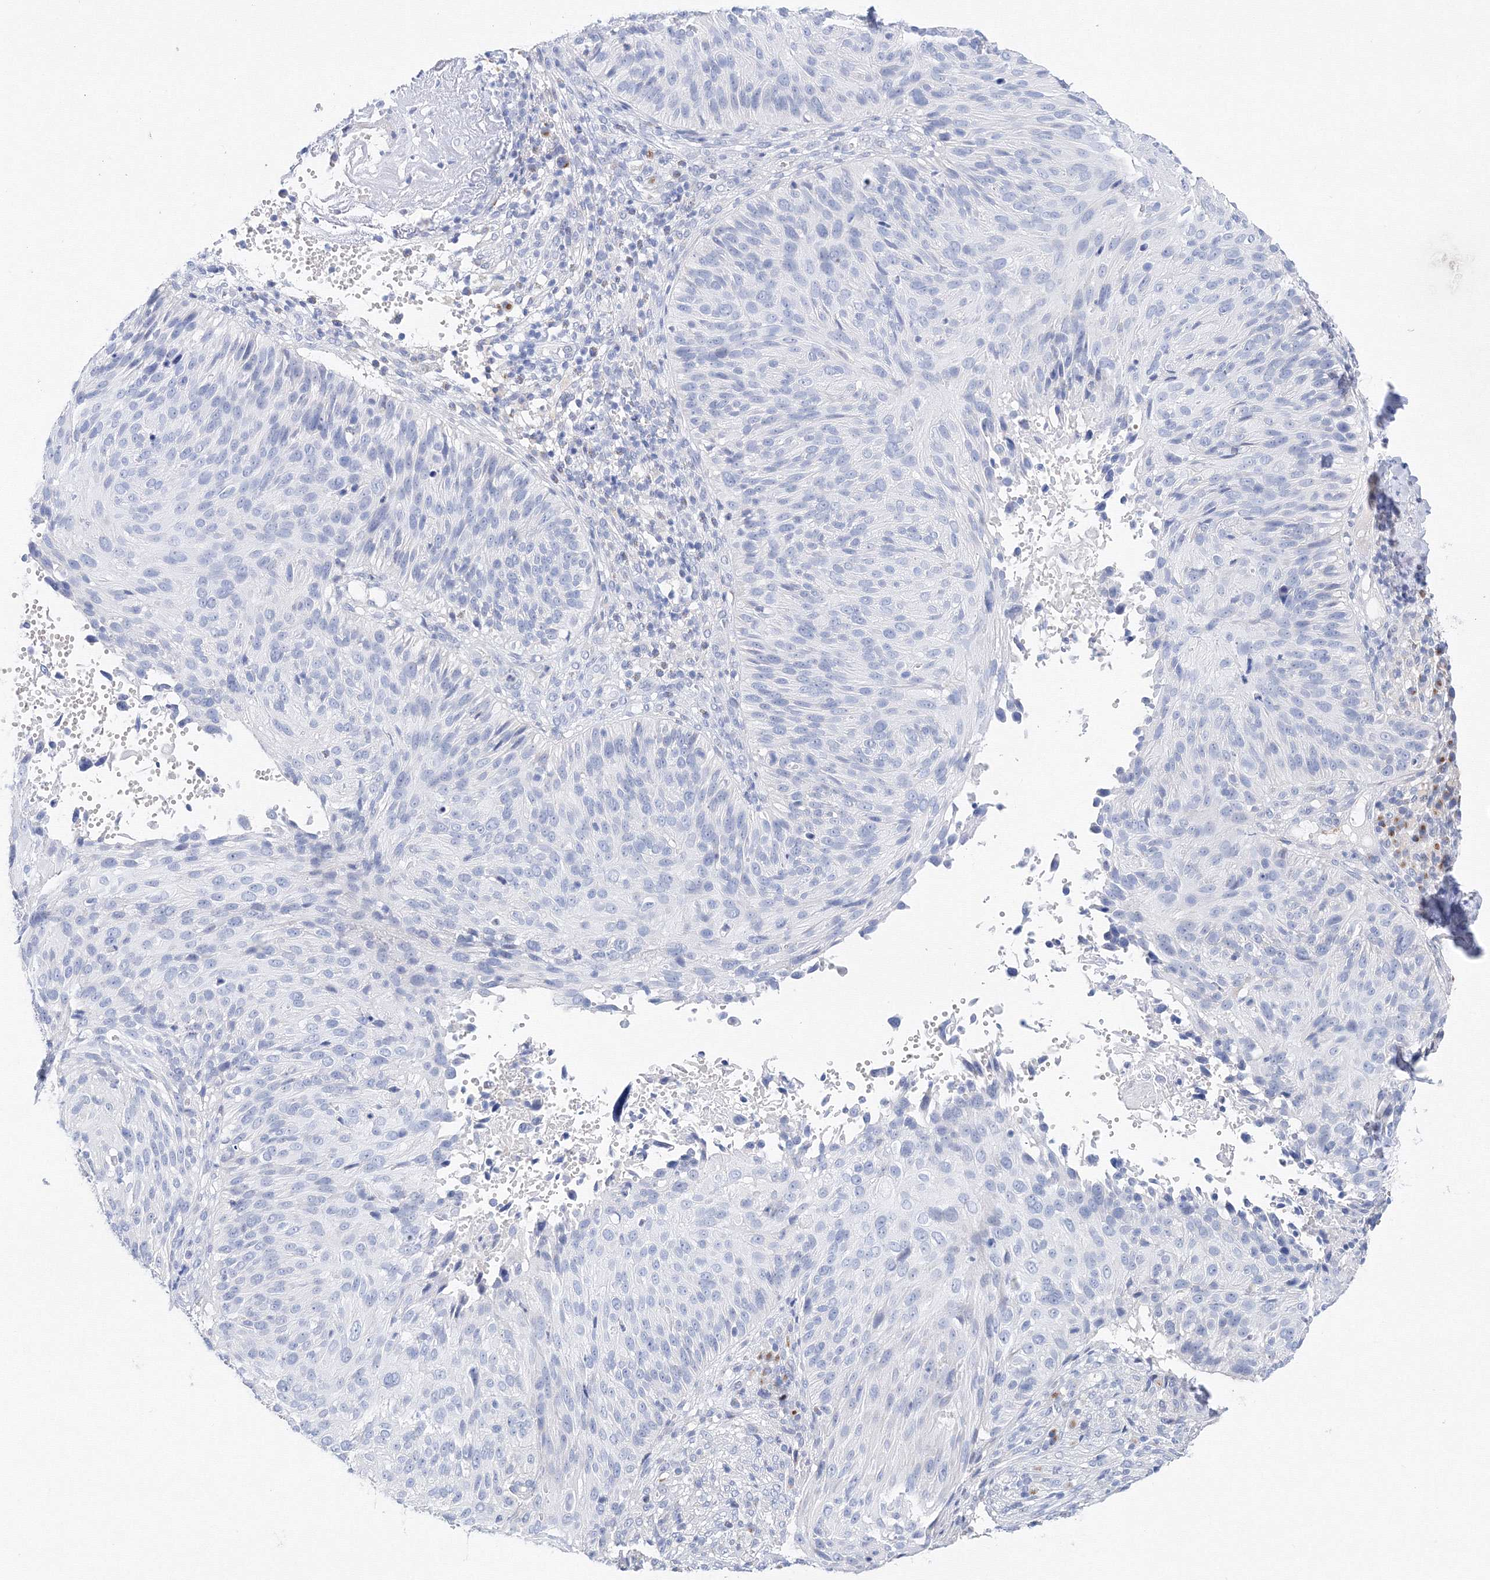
{"staining": {"intensity": "negative", "quantity": "none", "location": "none"}, "tissue": "cervical cancer", "cell_type": "Tumor cells", "image_type": "cancer", "snomed": [{"axis": "morphology", "description": "Squamous cell carcinoma, NOS"}, {"axis": "topography", "description": "Cervix"}], "caption": "Cervical cancer was stained to show a protein in brown. There is no significant staining in tumor cells.", "gene": "TAMM41", "patient": {"sex": "female", "age": 74}}